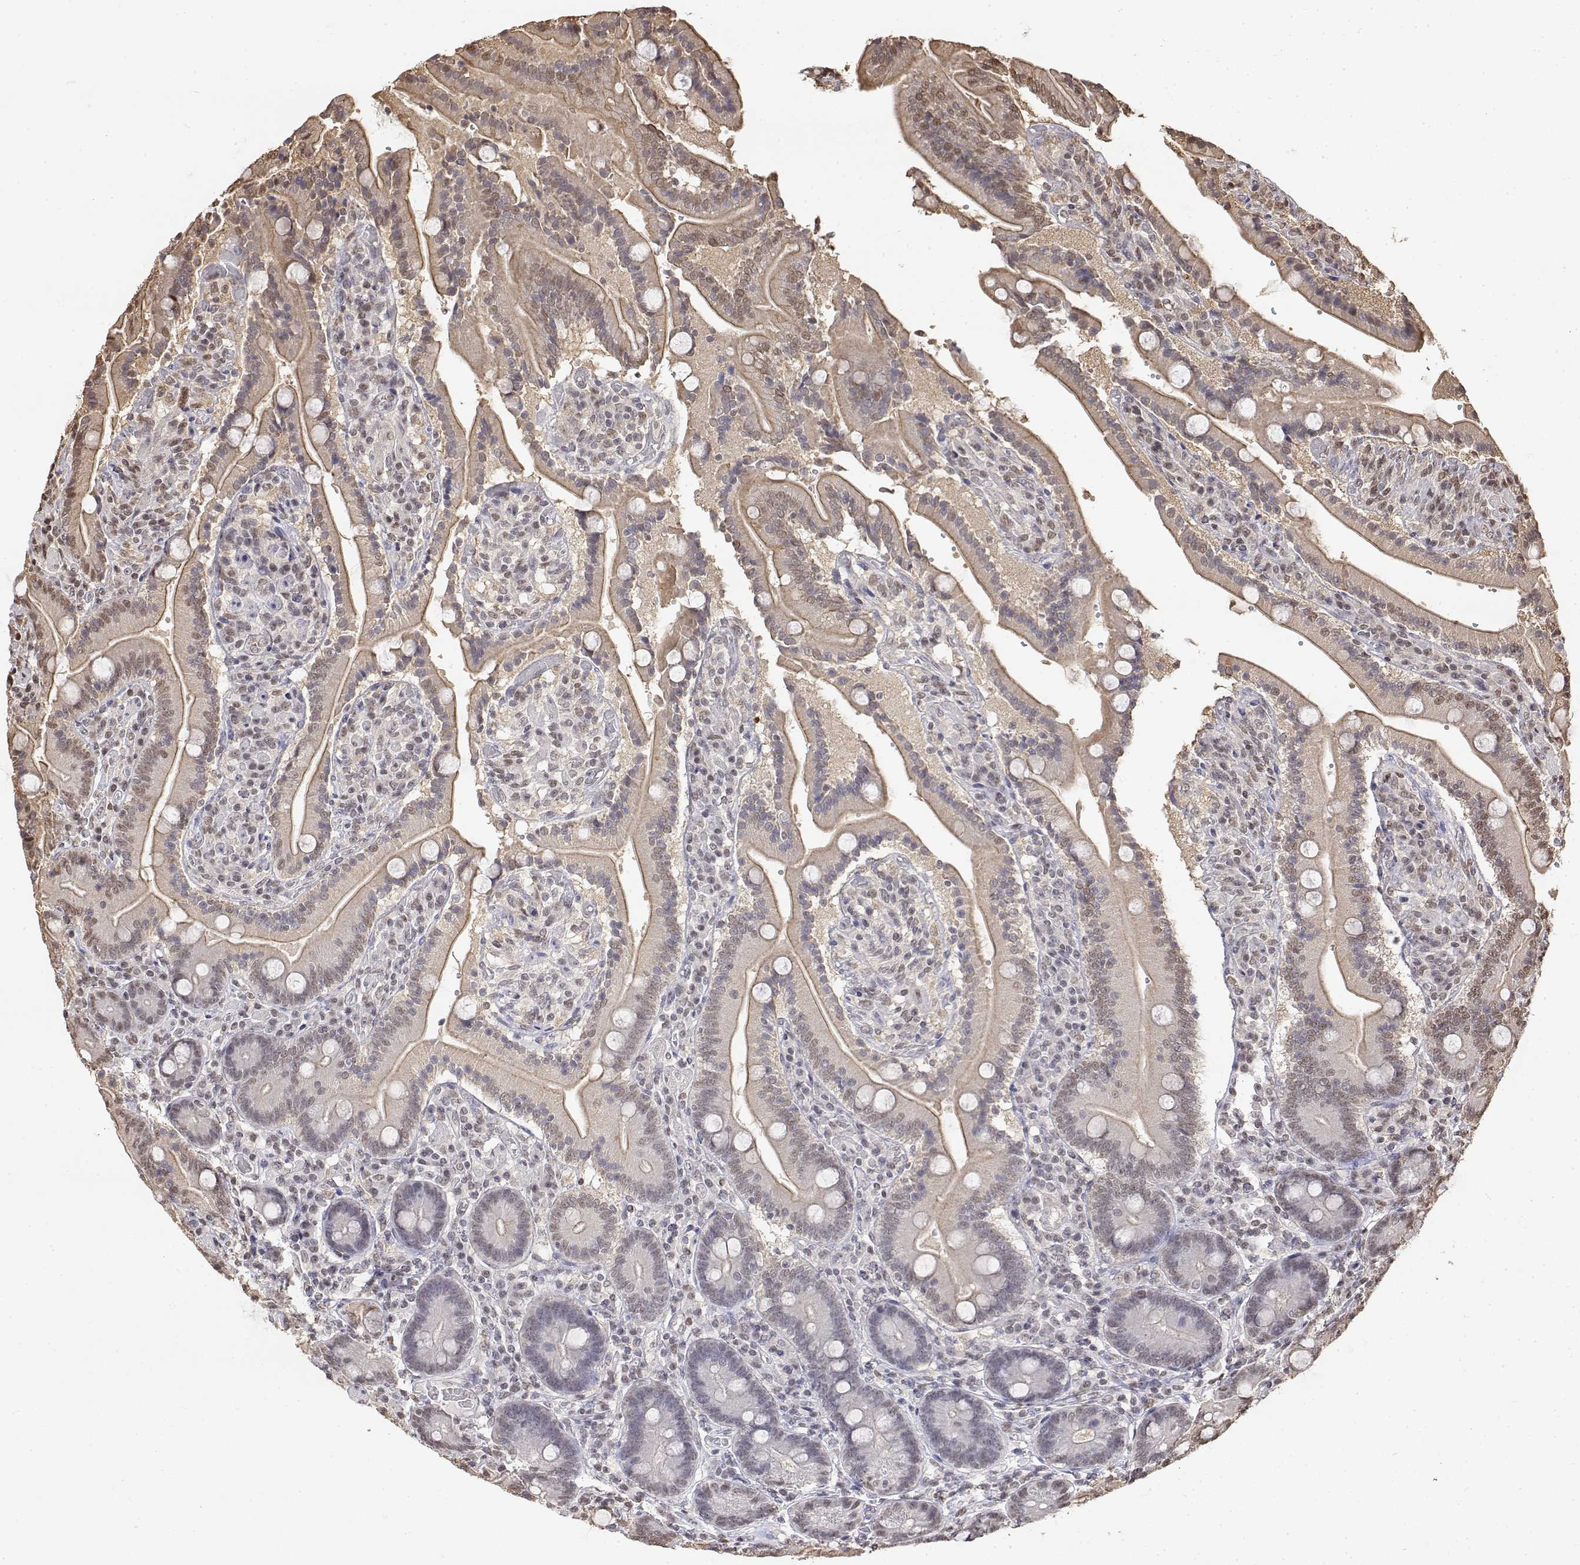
{"staining": {"intensity": "weak", "quantity": ">75%", "location": "nuclear"}, "tissue": "duodenum", "cell_type": "Glandular cells", "image_type": "normal", "snomed": [{"axis": "morphology", "description": "Normal tissue, NOS"}, {"axis": "topography", "description": "Duodenum"}], "caption": "Weak nuclear protein expression is identified in approximately >75% of glandular cells in duodenum. Immunohistochemistry (ihc) stains the protein of interest in brown and the nuclei are stained blue.", "gene": "TPI1", "patient": {"sex": "female", "age": 62}}